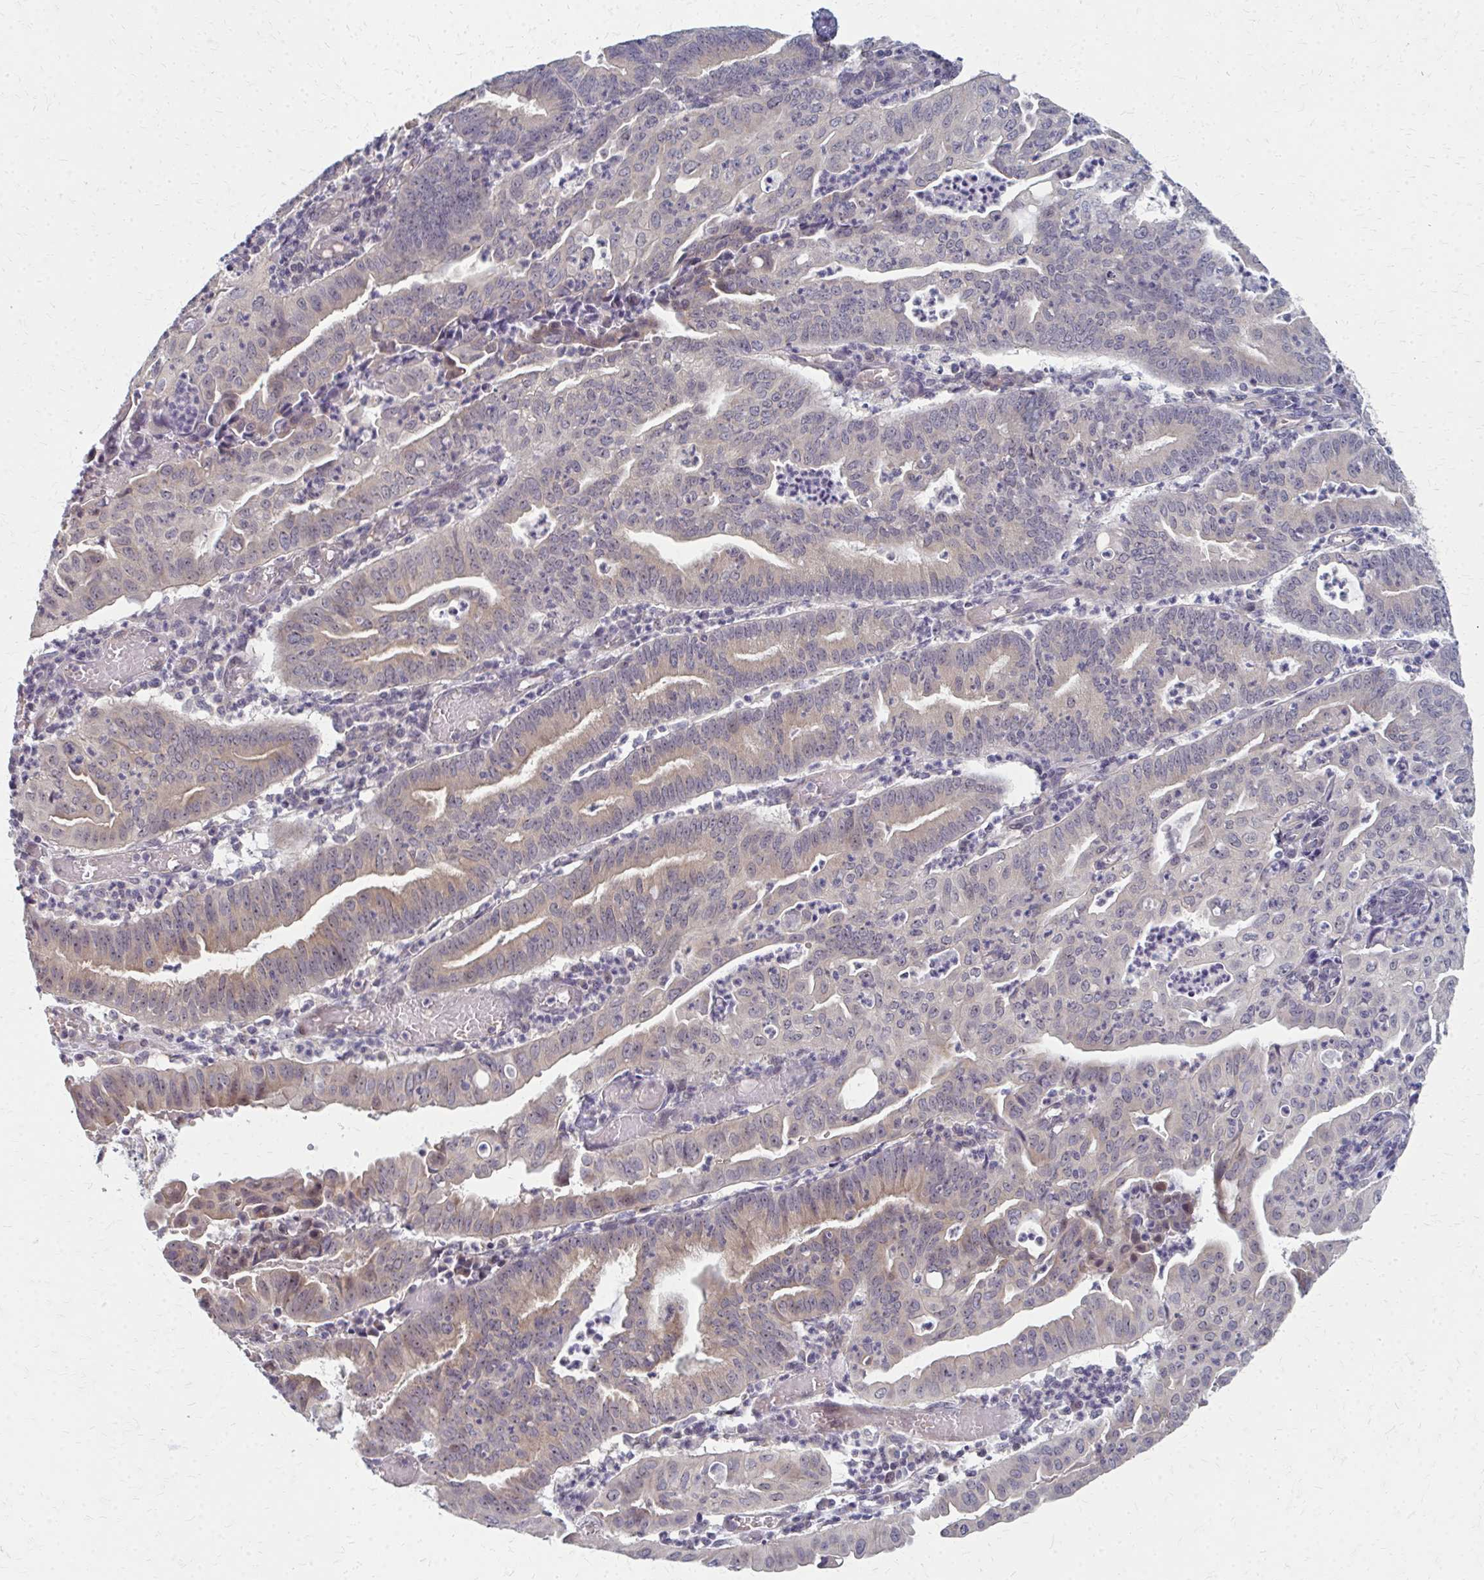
{"staining": {"intensity": "weak", "quantity": "25%-75%", "location": "cytoplasmic/membranous"}, "tissue": "endometrial cancer", "cell_type": "Tumor cells", "image_type": "cancer", "snomed": [{"axis": "morphology", "description": "Adenocarcinoma, NOS"}, {"axis": "topography", "description": "Endometrium"}], "caption": "A low amount of weak cytoplasmic/membranous staining is identified in approximately 25%-75% of tumor cells in endometrial adenocarcinoma tissue.", "gene": "NUDT16", "patient": {"sex": "female", "age": 60}}